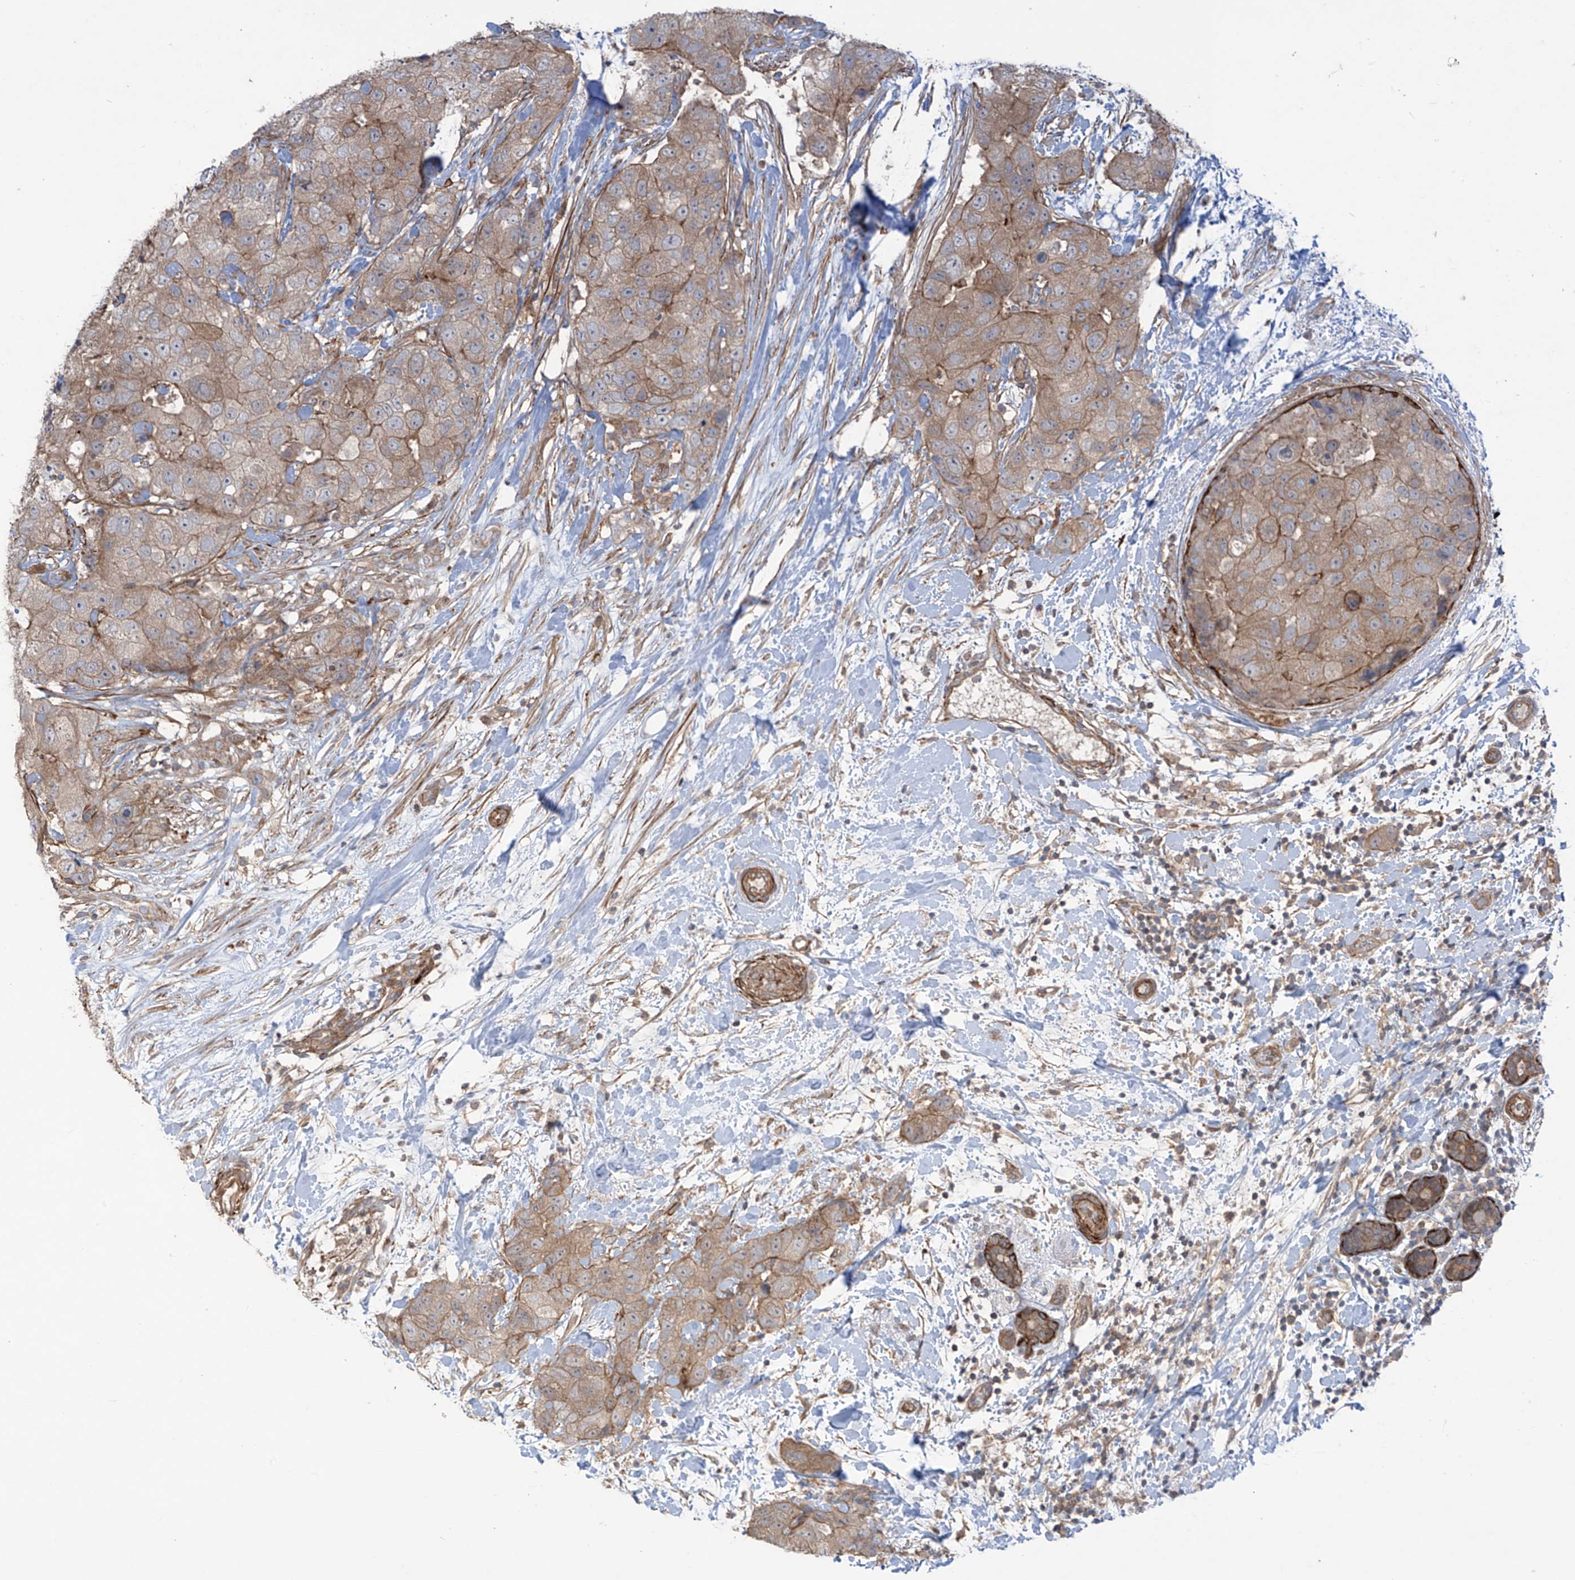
{"staining": {"intensity": "weak", "quantity": ">75%", "location": "cytoplasmic/membranous"}, "tissue": "breast cancer", "cell_type": "Tumor cells", "image_type": "cancer", "snomed": [{"axis": "morphology", "description": "Duct carcinoma"}, {"axis": "topography", "description": "Breast"}], "caption": "Approximately >75% of tumor cells in human invasive ductal carcinoma (breast) show weak cytoplasmic/membranous protein positivity as visualized by brown immunohistochemical staining.", "gene": "TRMU", "patient": {"sex": "female", "age": 62}}